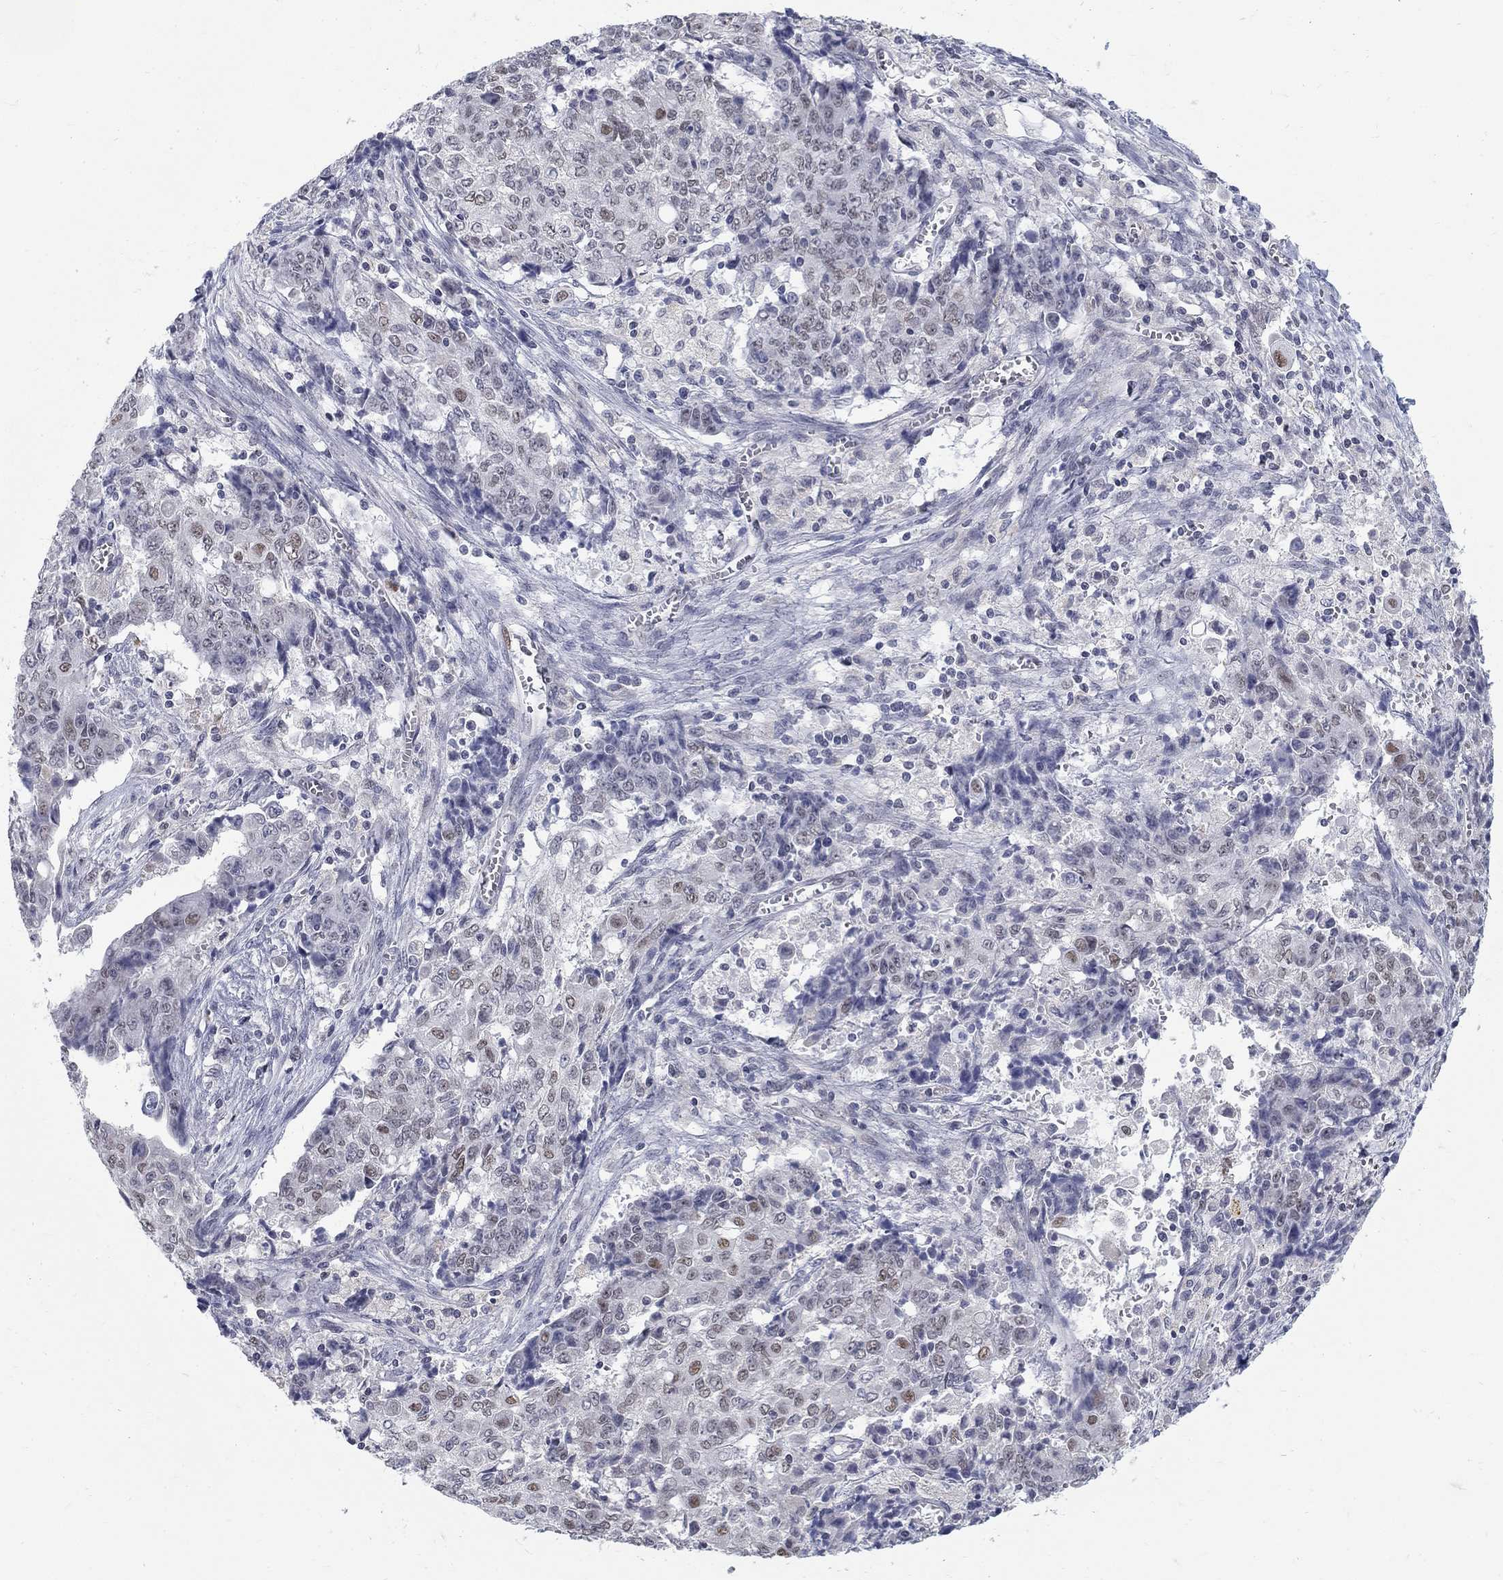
{"staining": {"intensity": "negative", "quantity": "none", "location": "none"}, "tissue": "ovarian cancer", "cell_type": "Tumor cells", "image_type": "cancer", "snomed": [{"axis": "morphology", "description": "Carcinoma, endometroid"}, {"axis": "topography", "description": "Ovary"}], "caption": "High power microscopy micrograph of an IHC photomicrograph of endometroid carcinoma (ovarian), revealing no significant positivity in tumor cells. (Brightfield microscopy of DAB (3,3'-diaminobenzidine) immunohistochemistry (IHC) at high magnification).", "gene": "GCFC2", "patient": {"sex": "female", "age": 42}}